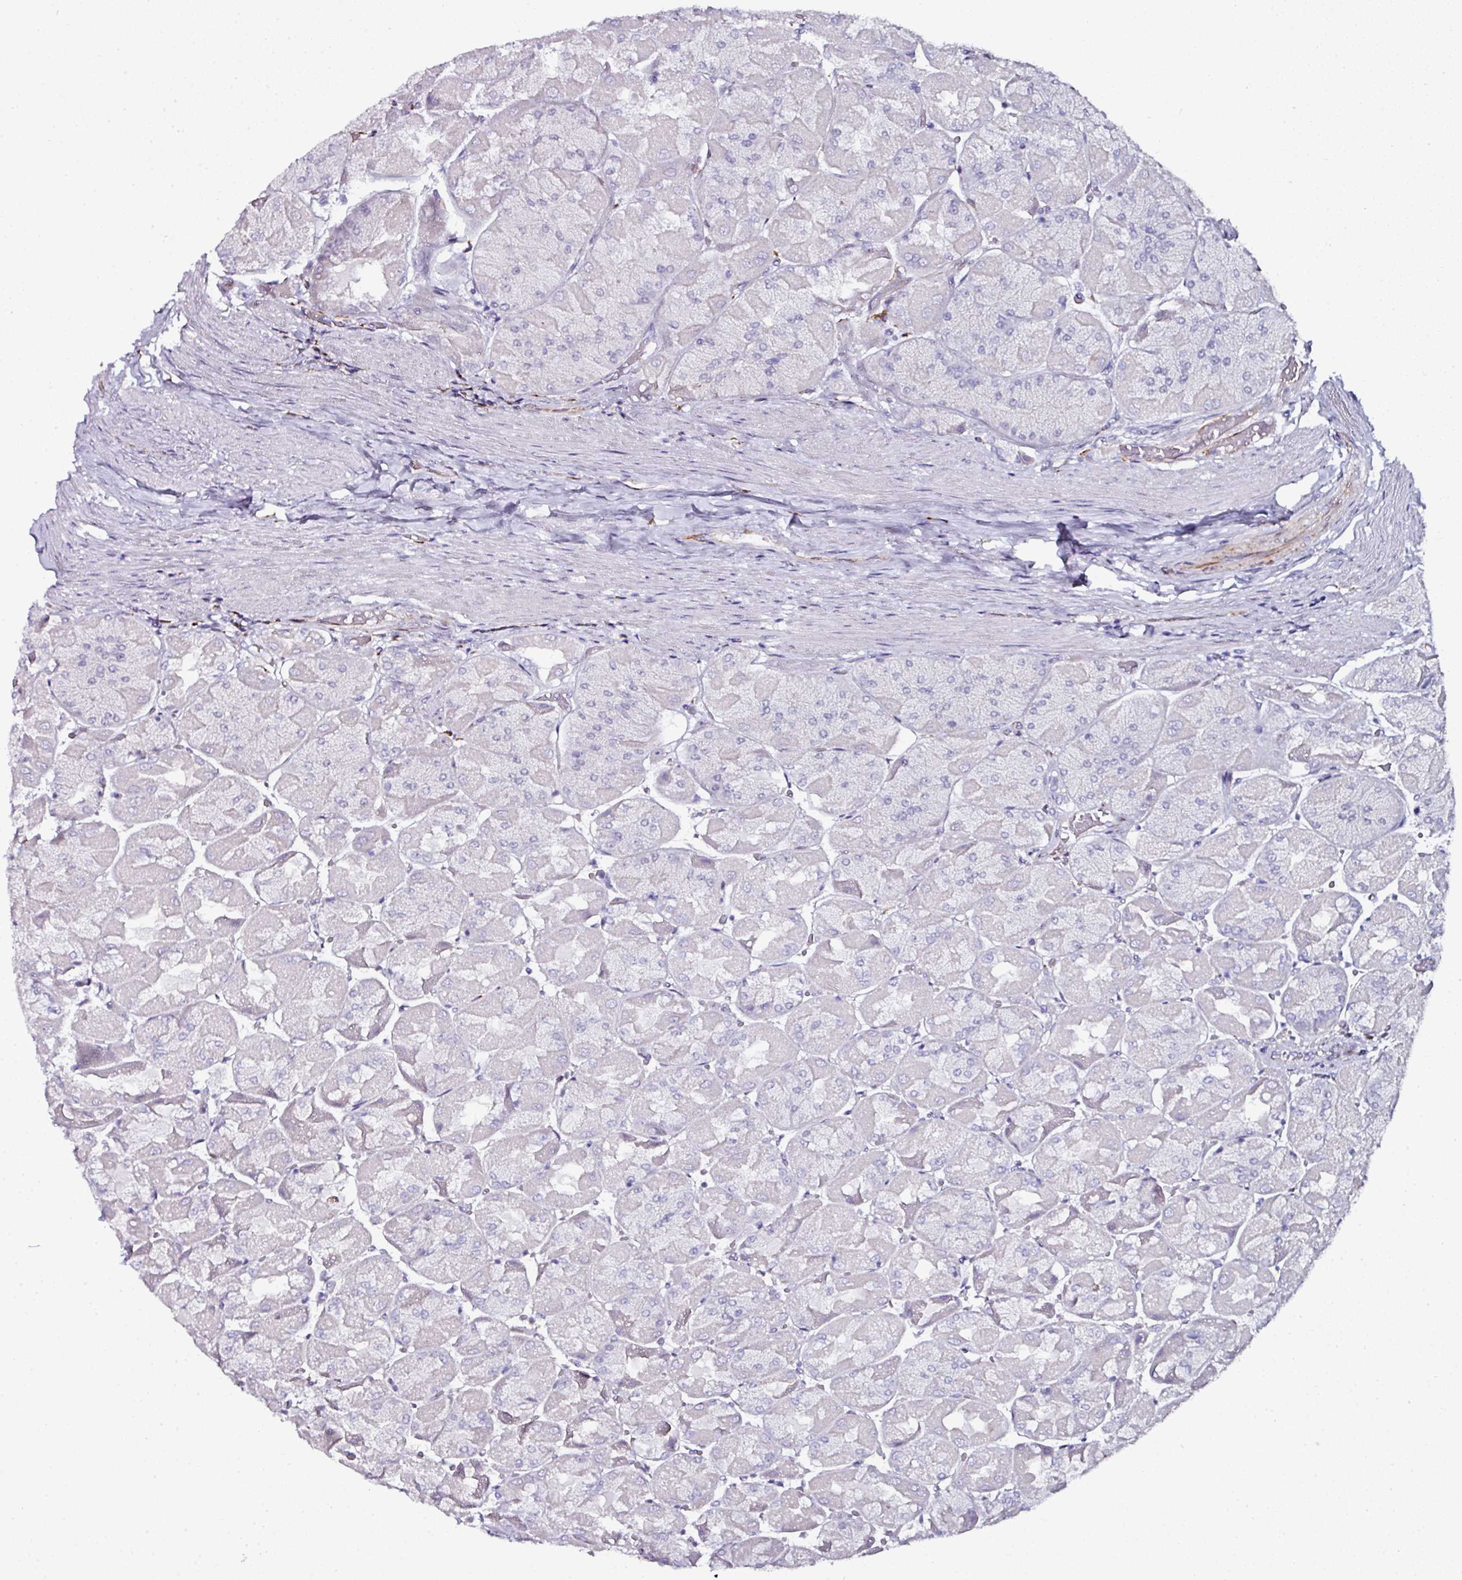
{"staining": {"intensity": "negative", "quantity": "none", "location": "none"}, "tissue": "stomach", "cell_type": "Glandular cells", "image_type": "normal", "snomed": [{"axis": "morphology", "description": "Normal tissue, NOS"}, {"axis": "topography", "description": "Stomach"}], "caption": "IHC histopathology image of unremarkable stomach stained for a protein (brown), which reveals no expression in glandular cells.", "gene": "TMPRSS9", "patient": {"sex": "female", "age": 61}}